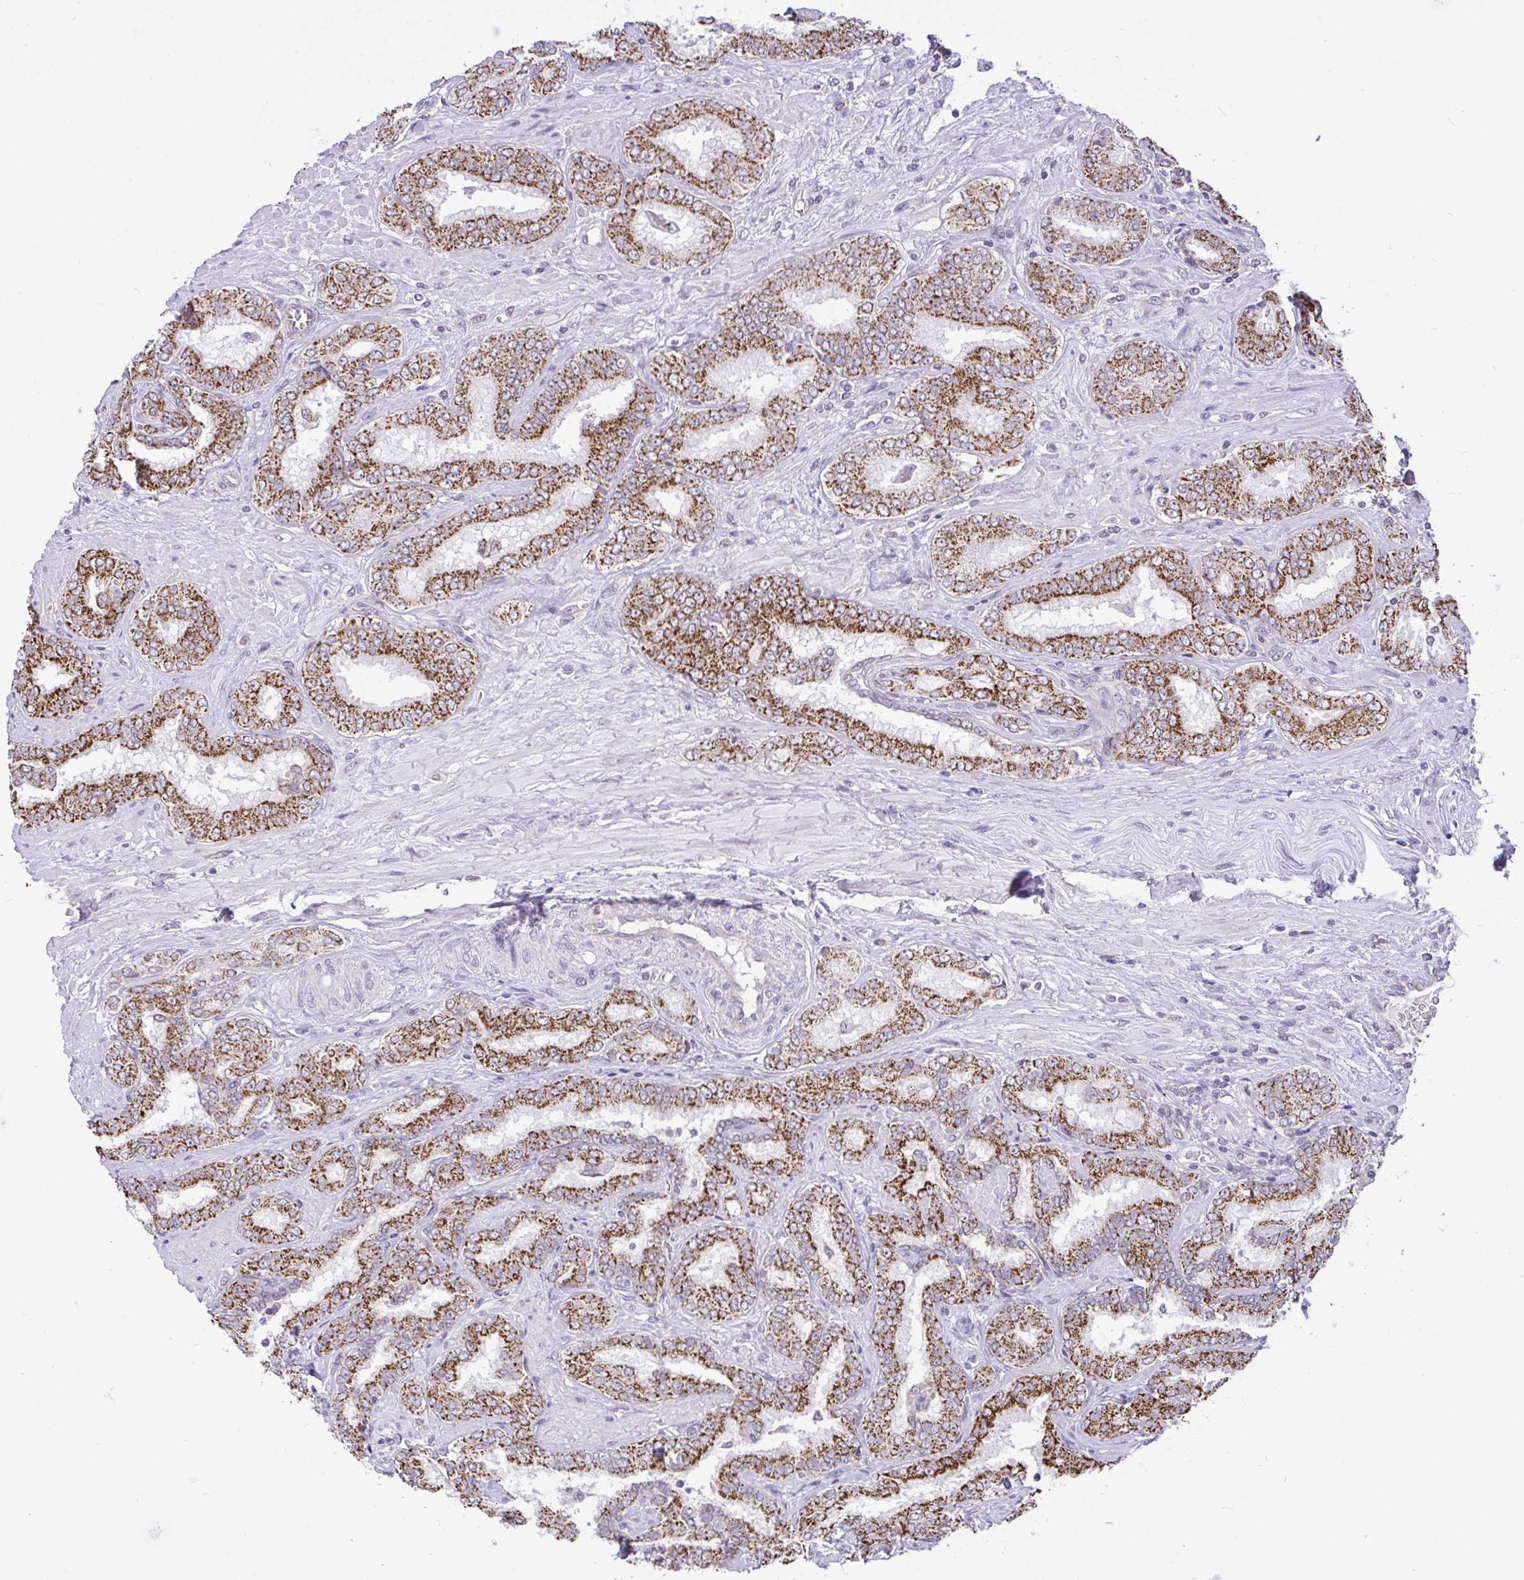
{"staining": {"intensity": "moderate", "quantity": ">75%", "location": "cytoplasmic/membranous"}, "tissue": "prostate cancer", "cell_type": "Tumor cells", "image_type": "cancer", "snomed": [{"axis": "morphology", "description": "Adenocarcinoma, High grade"}, {"axis": "topography", "description": "Prostate"}], "caption": "Prostate cancer stained with DAB IHC reveals medium levels of moderate cytoplasmic/membranous positivity in about >75% of tumor cells.", "gene": "PYCR2", "patient": {"sex": "male", "age": 72}}